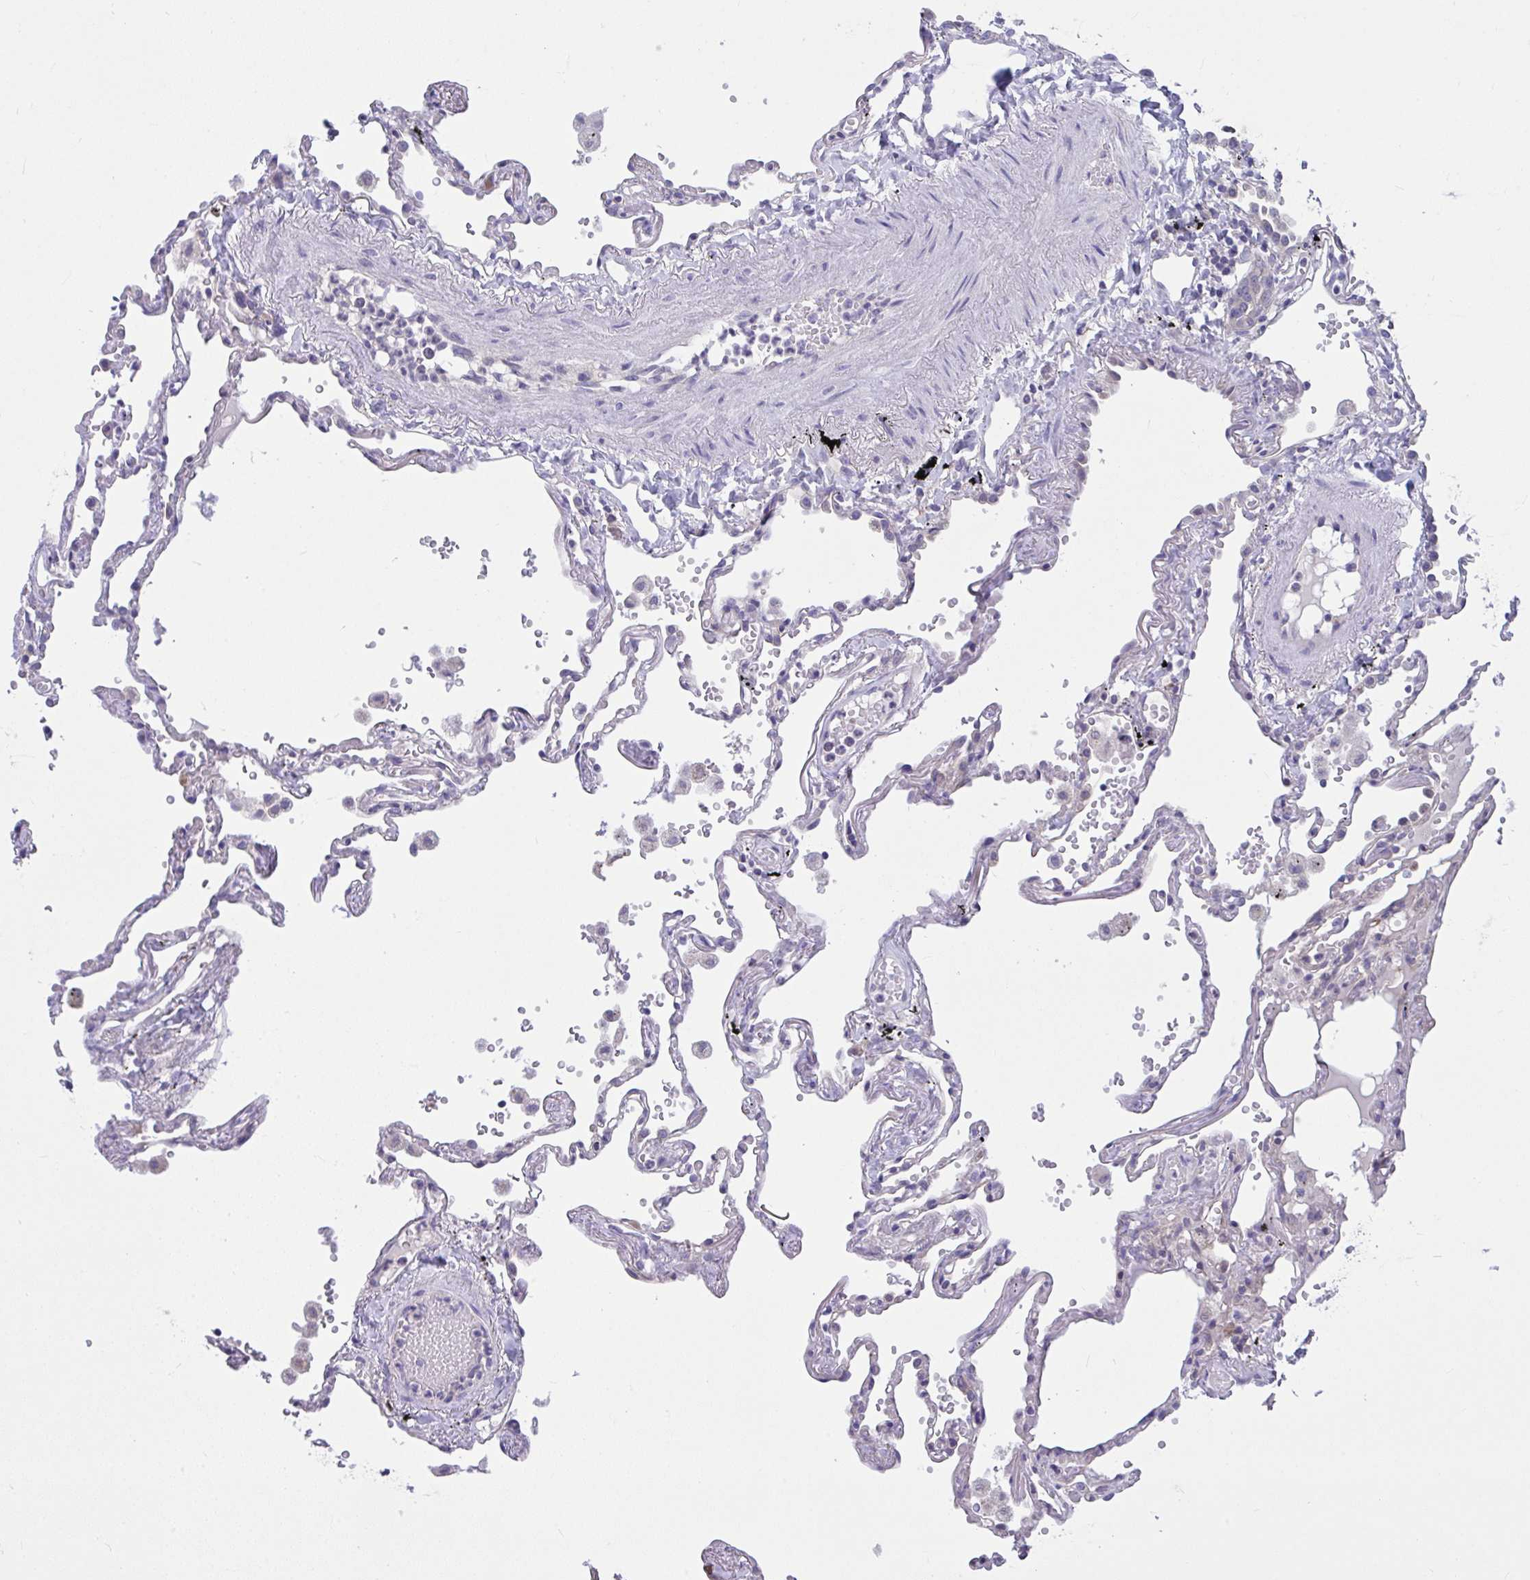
{"staining": {"intensity": "weak", "quantity": "<25%", "location": "cytoplasmic/membranous"}, "tissue": "lung", "cell_type": "Alveolar cells", "image_type": "normal", "snomed": [{"axis": "morphology", "description": "Normal tissue, NOS"}, {"axis": "topography", "description": "Lung"}], "caption": "This is an immunohistochemistry photomicrograph of unremarkable human lung. There is no staining in alveolar cells.", "gene": "PCDHB7", "patient": {"sex": "female", "age": 67}}